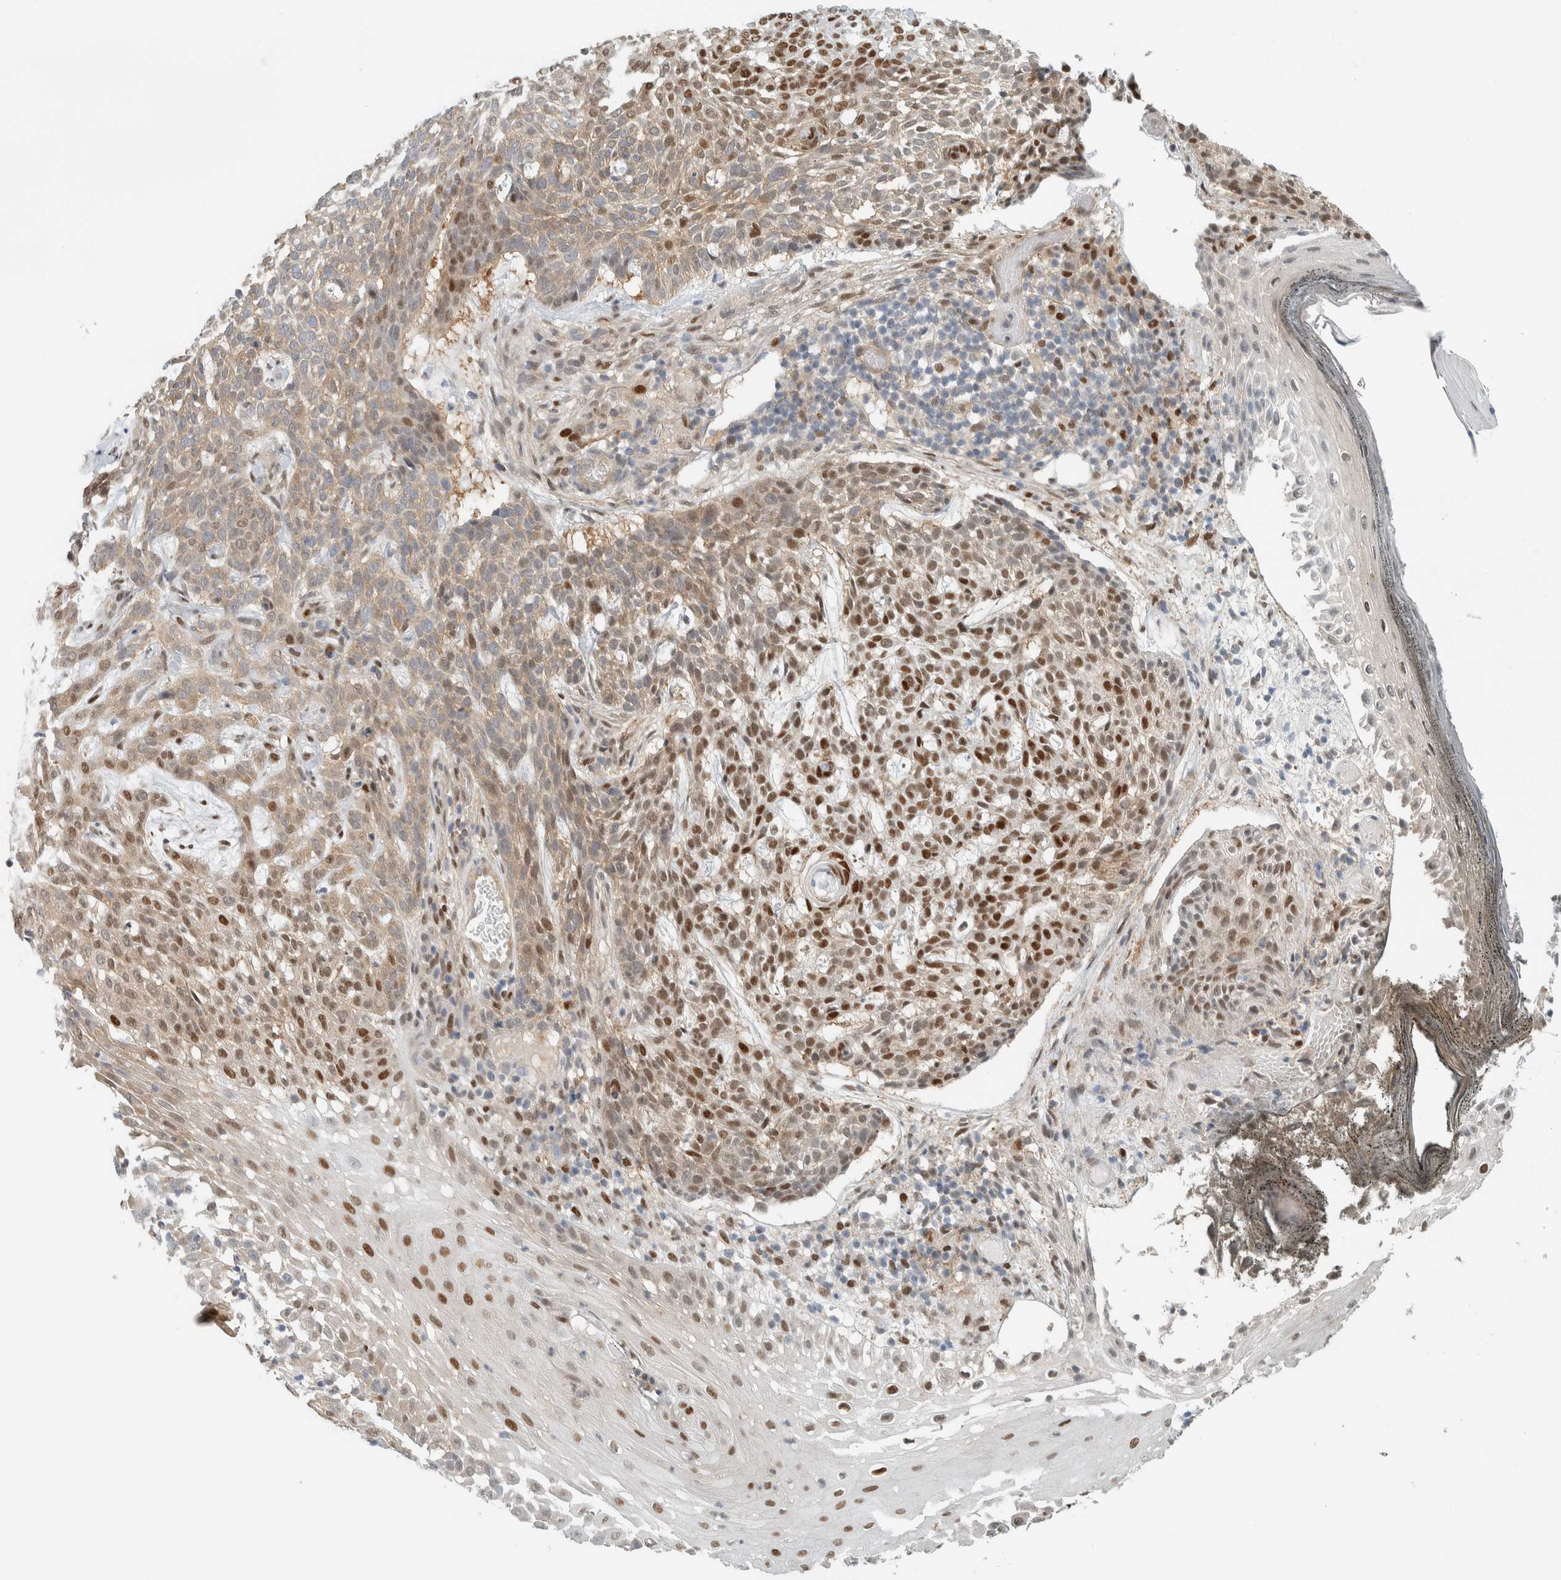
{"staining": {"intensity": "strong", "quantity": "25%-75%", "location": "cytoplasmic/membranous,nuclear"}, "tissue": "skin cancer", "cell_type": "Tumor cells", "image_type": "cancer", "snomed": [{"axis": "morphology", "description": "Basal cell carcinoma"}, {"axis": "topography", "description": "Skin"}], "caption": "Skin basal cell carcinoma stained with a brown dye demonstrates strong cytoplasmic/membranous and nuclear positive staining in about 25%-75% of tumor cells.", "gene": "TFE3", "patient": {"sex": "female", "age": 64}}